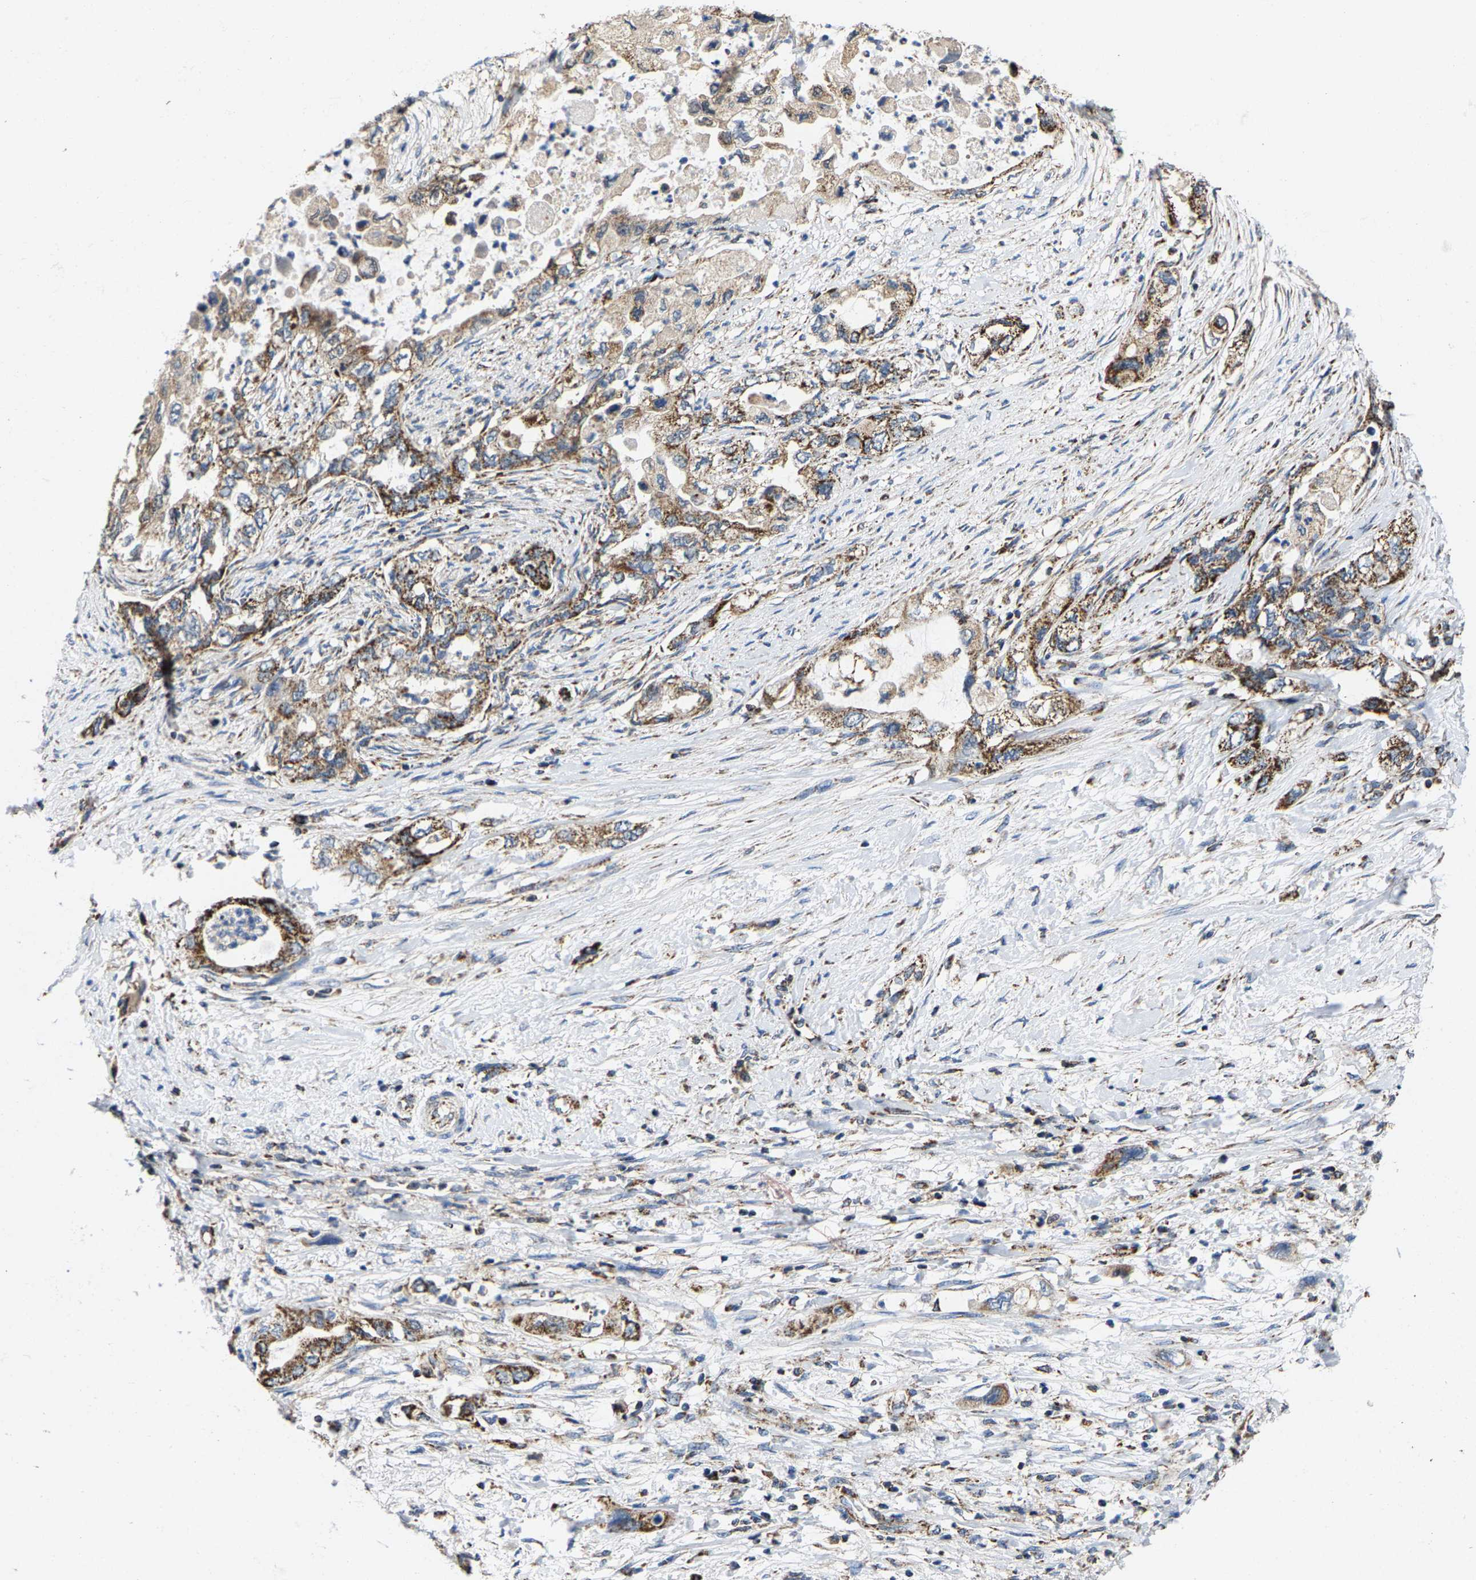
{"staining": {"intensity": "moderate", "quantity": ">75%", "location": "cytoplasmic/membranous"}, "tissue": "pancreatic cancer", "cell_type": "Tumor cells", "image_type": "cancer", "snomed": [{"axis": "morphology", "description": "Adenocarcinoma, NOS"}, {"axis": "topography", "description": "Pancreas"}], "caption": "A high-resolution image shows immunohistochemistry (IHC) staining of pancreatic cancer (adenocarcinoma), which demonstrates moderate cytoplasmic/membranous staining in about >75% of tumor cells.", "gene": "SHMT2", "patient": {"sex": "female", "age": 73}}